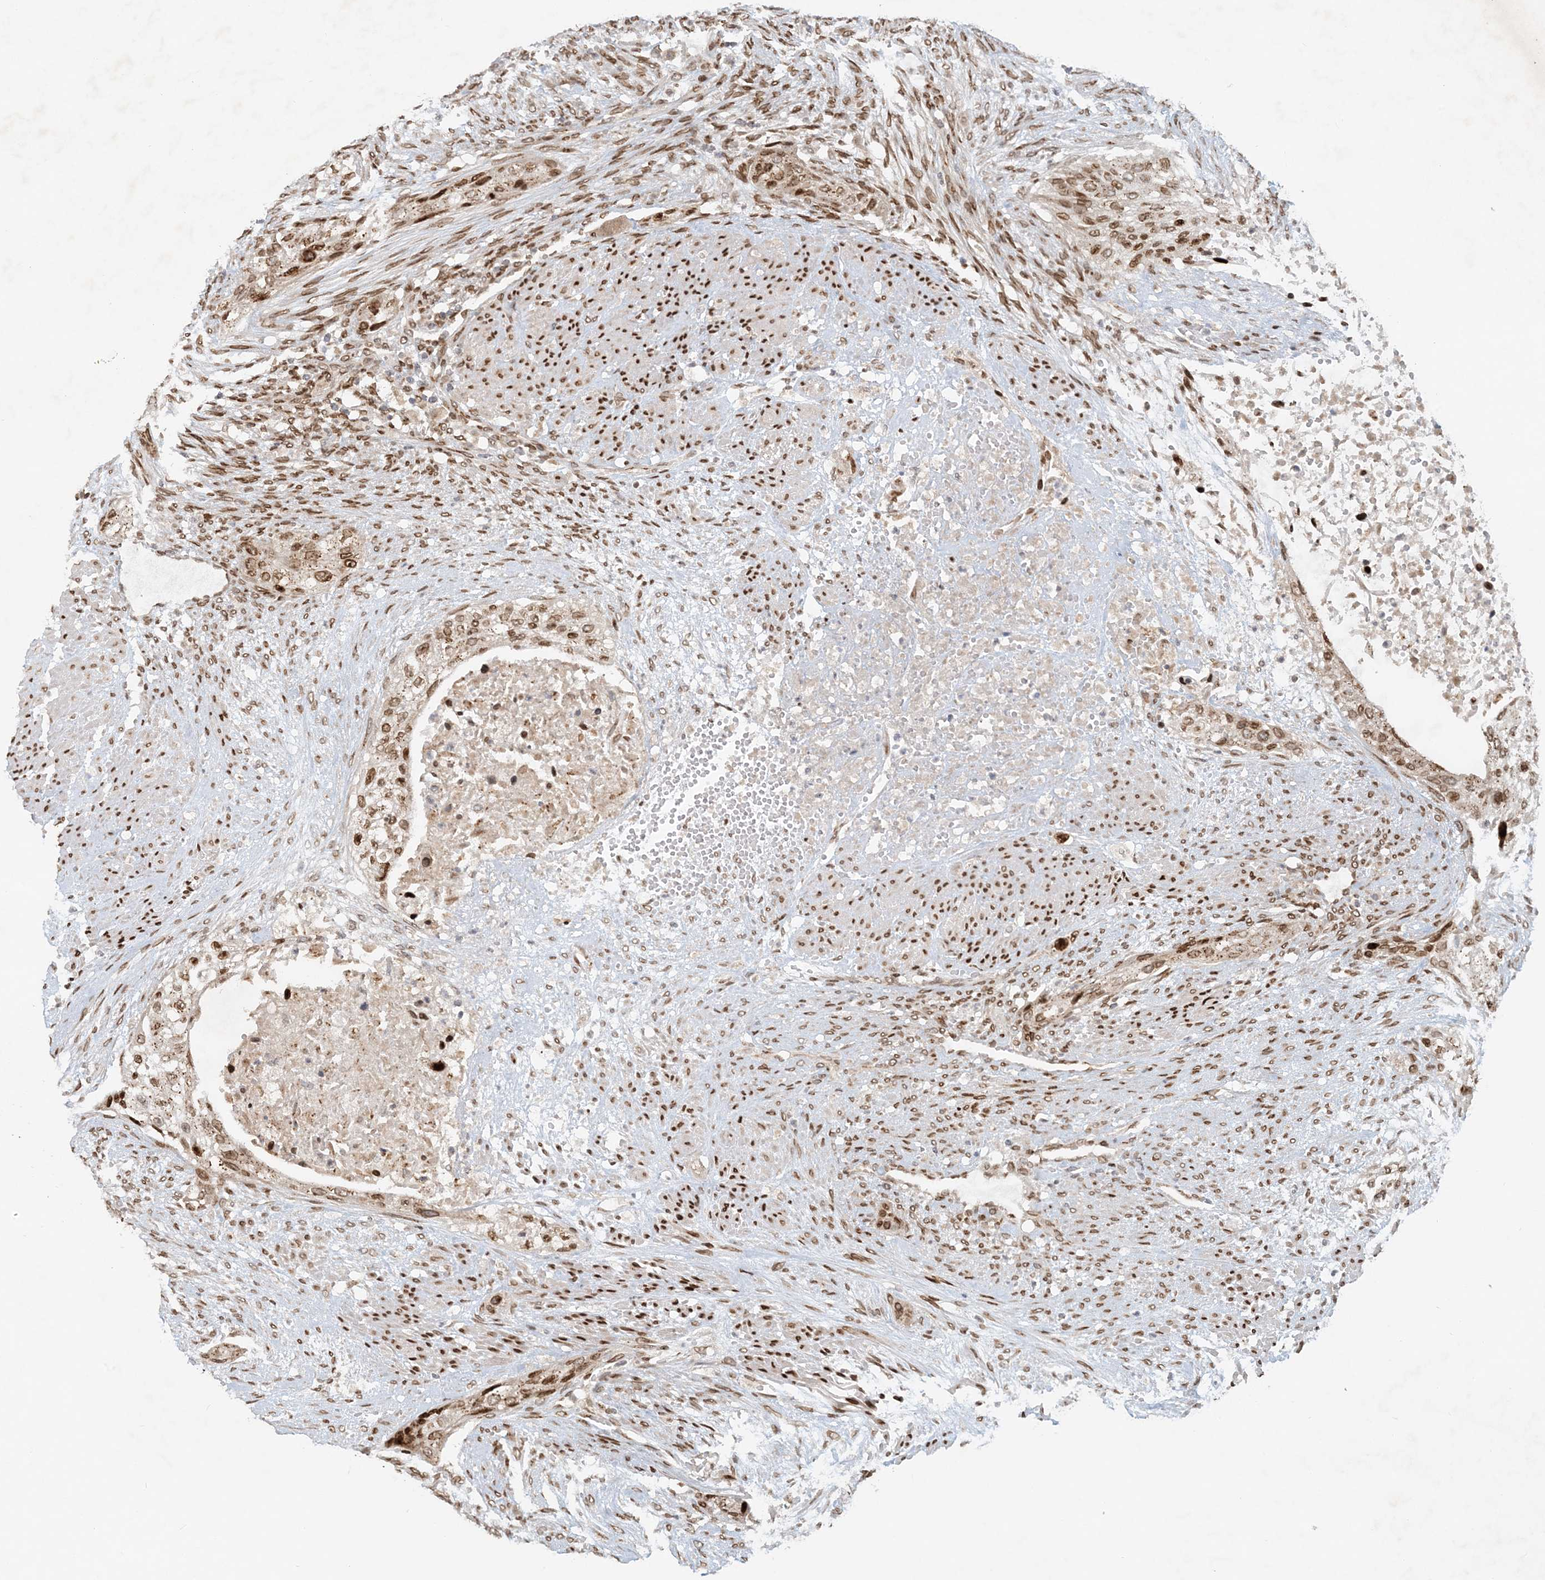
{"staining": {"intensity": "moderate", "quantity": ">75%", "location": "cytoplasmic/membranous,nuclear"}, "tissue": "urothelial cancer", "cell_type": "Tumor cells", "image_type": "cancer", "snomed": [{"axis": "morphology", "description": "Urothelial carcinoma, High grade"}, {"axis": "topography", "description": "Urinary bladder"}], "caption": "An IHC image of neoplastic tissue is shown. Protein staining in brown labels moderate cytoplasmic/membranous and nuclear positivity in urothelial carcinoma (high-grade) within tumor cells.", "gene": "SLC35A2", "patient": {"sex": "male", "age": 35}}